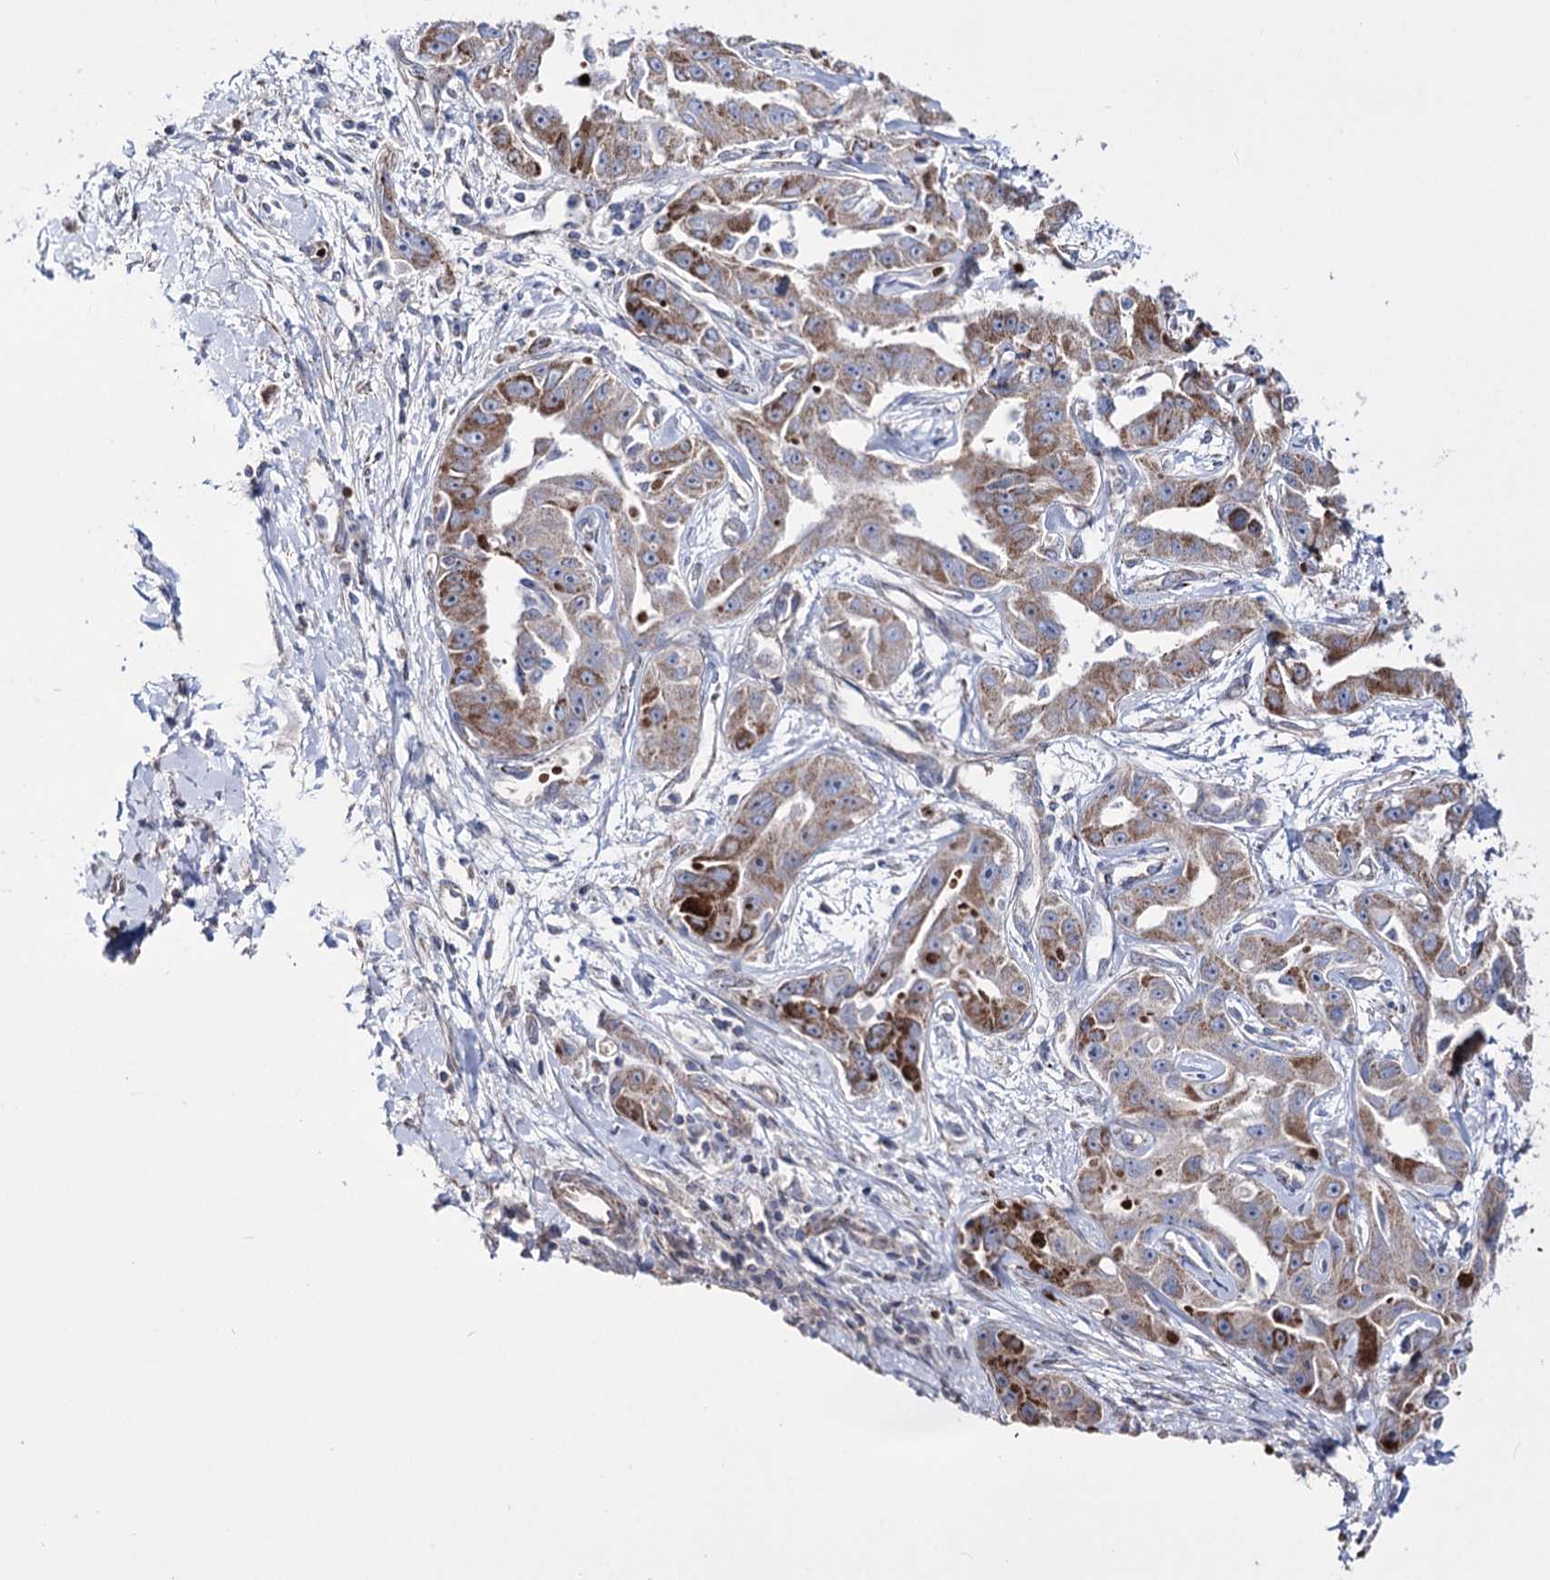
{"staining": {"intensity": "moderate", "quantity": ">75%", "location": "cytoplasmic/membranous"}, "tissue": "liver cancer", "cell_type": "Tumor cells", "image_type": "cancer", "snomed": [{"axis": "morphology", "description": "Cholangiocarcinoma"}, {"axis": "topography", "description": "Liver"}], "caption": "The immunohistochemical stain highlights moderate cytoplasmic/membranous expression in tumor cells of liver cancer tissue. The protein is shown in brown color, while the nuclei are stained blue.", "gene": "OSBPL5", "patient": {"sex": "male", "age": 59}}